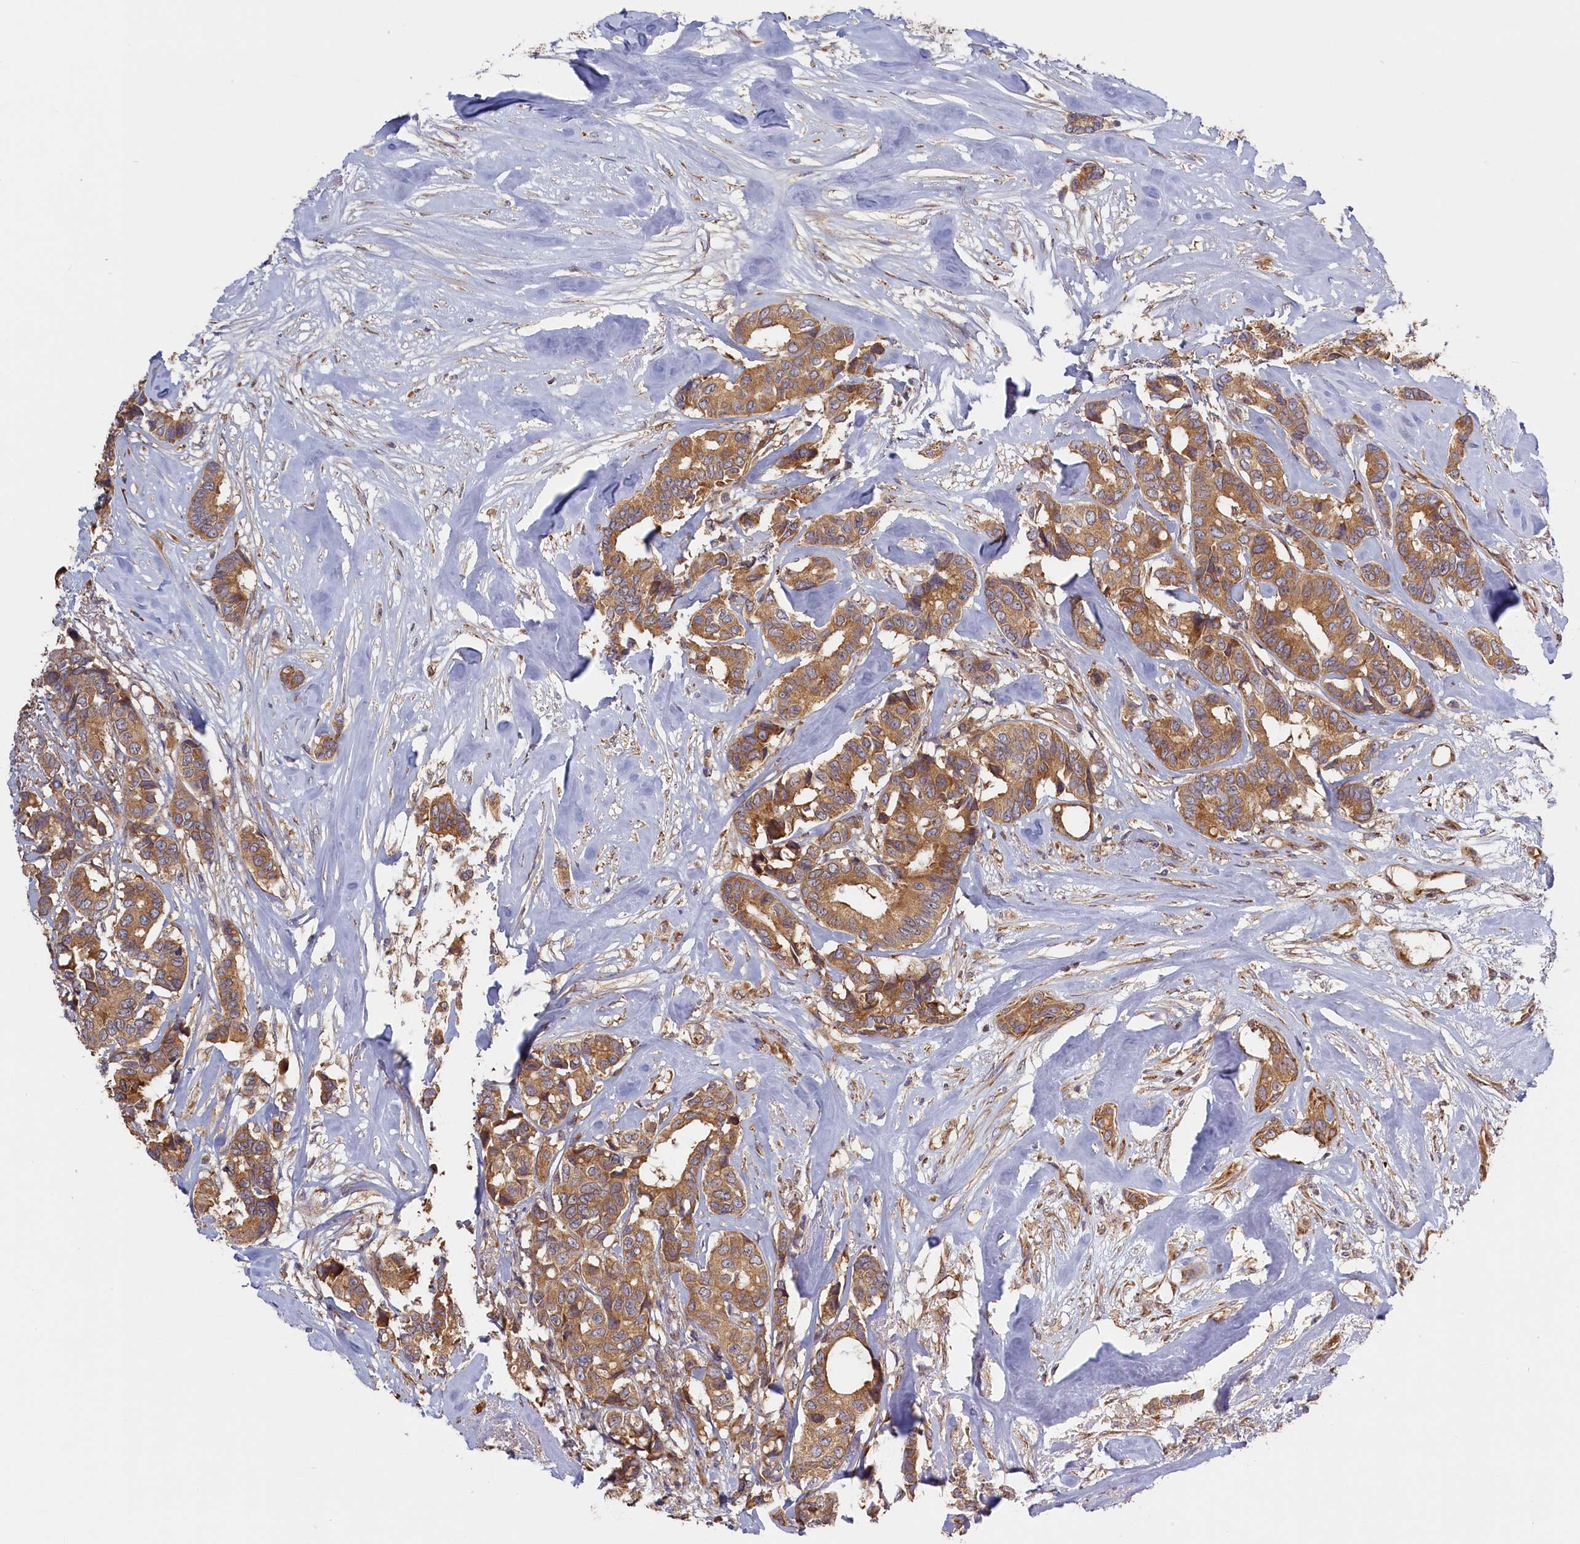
{"staining": {"intensity": "moderate", "quantity": ">75%", "location": "cytoplasmic/membranous"}, "tissue": "breast cancer", "cell_type": "Tumor cells", "image_type": "cancer", "snomed": [{"axis": "morphology", "description": "Duct carcinoma"}, {"axis": "topography", "description": "Breast"}], "caption": "High-magnification brightfield microscopy of invasive ductal carcinoma (breast) stained with DAB (brown) and counterstained with hematoxylin (blue). tumor cells exhibit moderate cytoplasmic/membranous expression is identified in approximately>75% of cells.", "gene": "CEP44", "patient": {"sex": "female", "age": 87}}